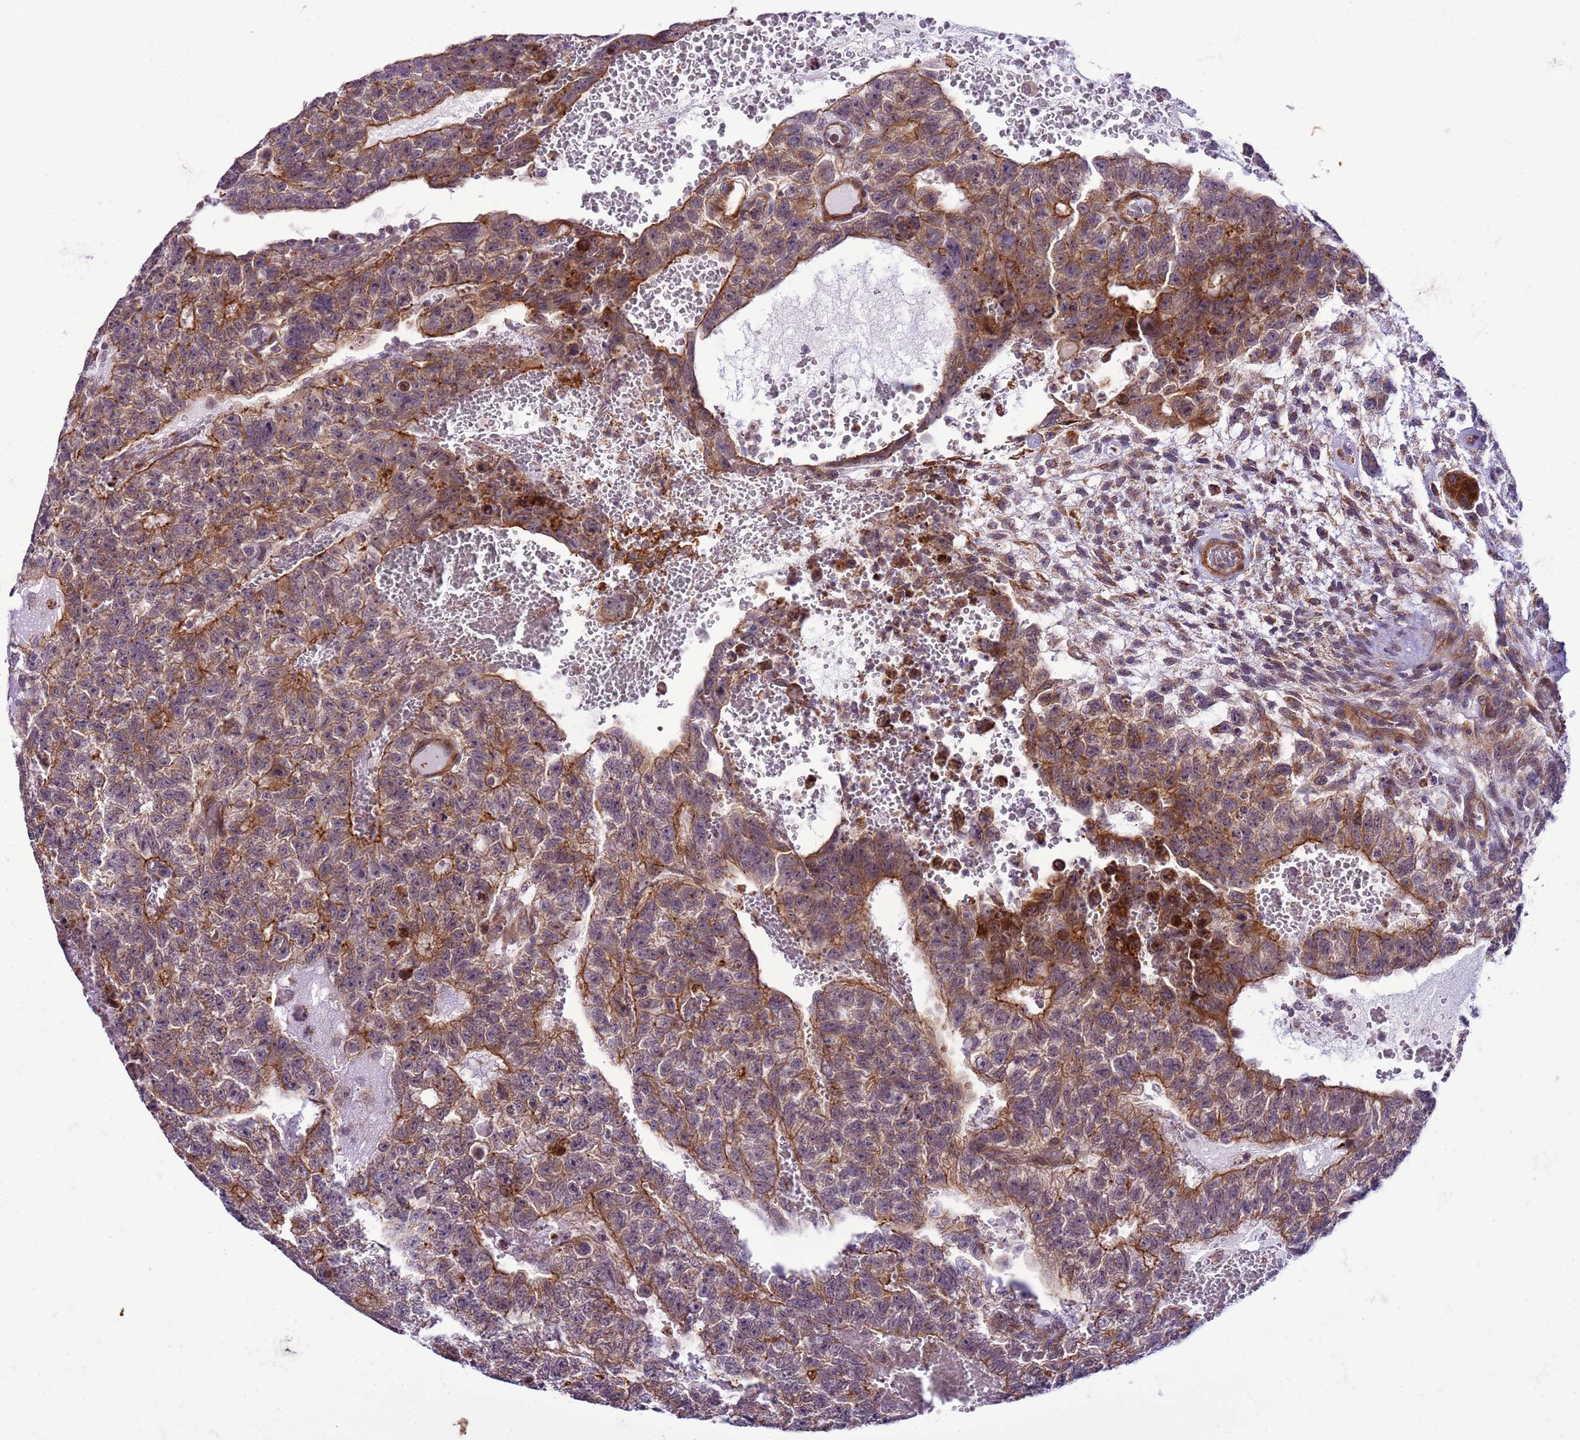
{"staining": {"intensity": "moderate", "quantity": "25%-75%", "location": "cytoplasmic/membranous"}, "tissue": "testis cancer", "cell_type": "Tumor cells", "image_type": "cancer", "snomed": [{"axis": "morphology", "description": "Carcinoma, Embryonal, NOS"}, {"axis": "topography", "description": "Testis"}], "caption": "Embryonal carcinoma (testis) stained for a protein (brown) displays moderate cytoplasmic/membranous positive staining in approximately 25%-75% of tumor cells.", "gene": "GEN1", "patient": {"sex": "male", "age": 26}}